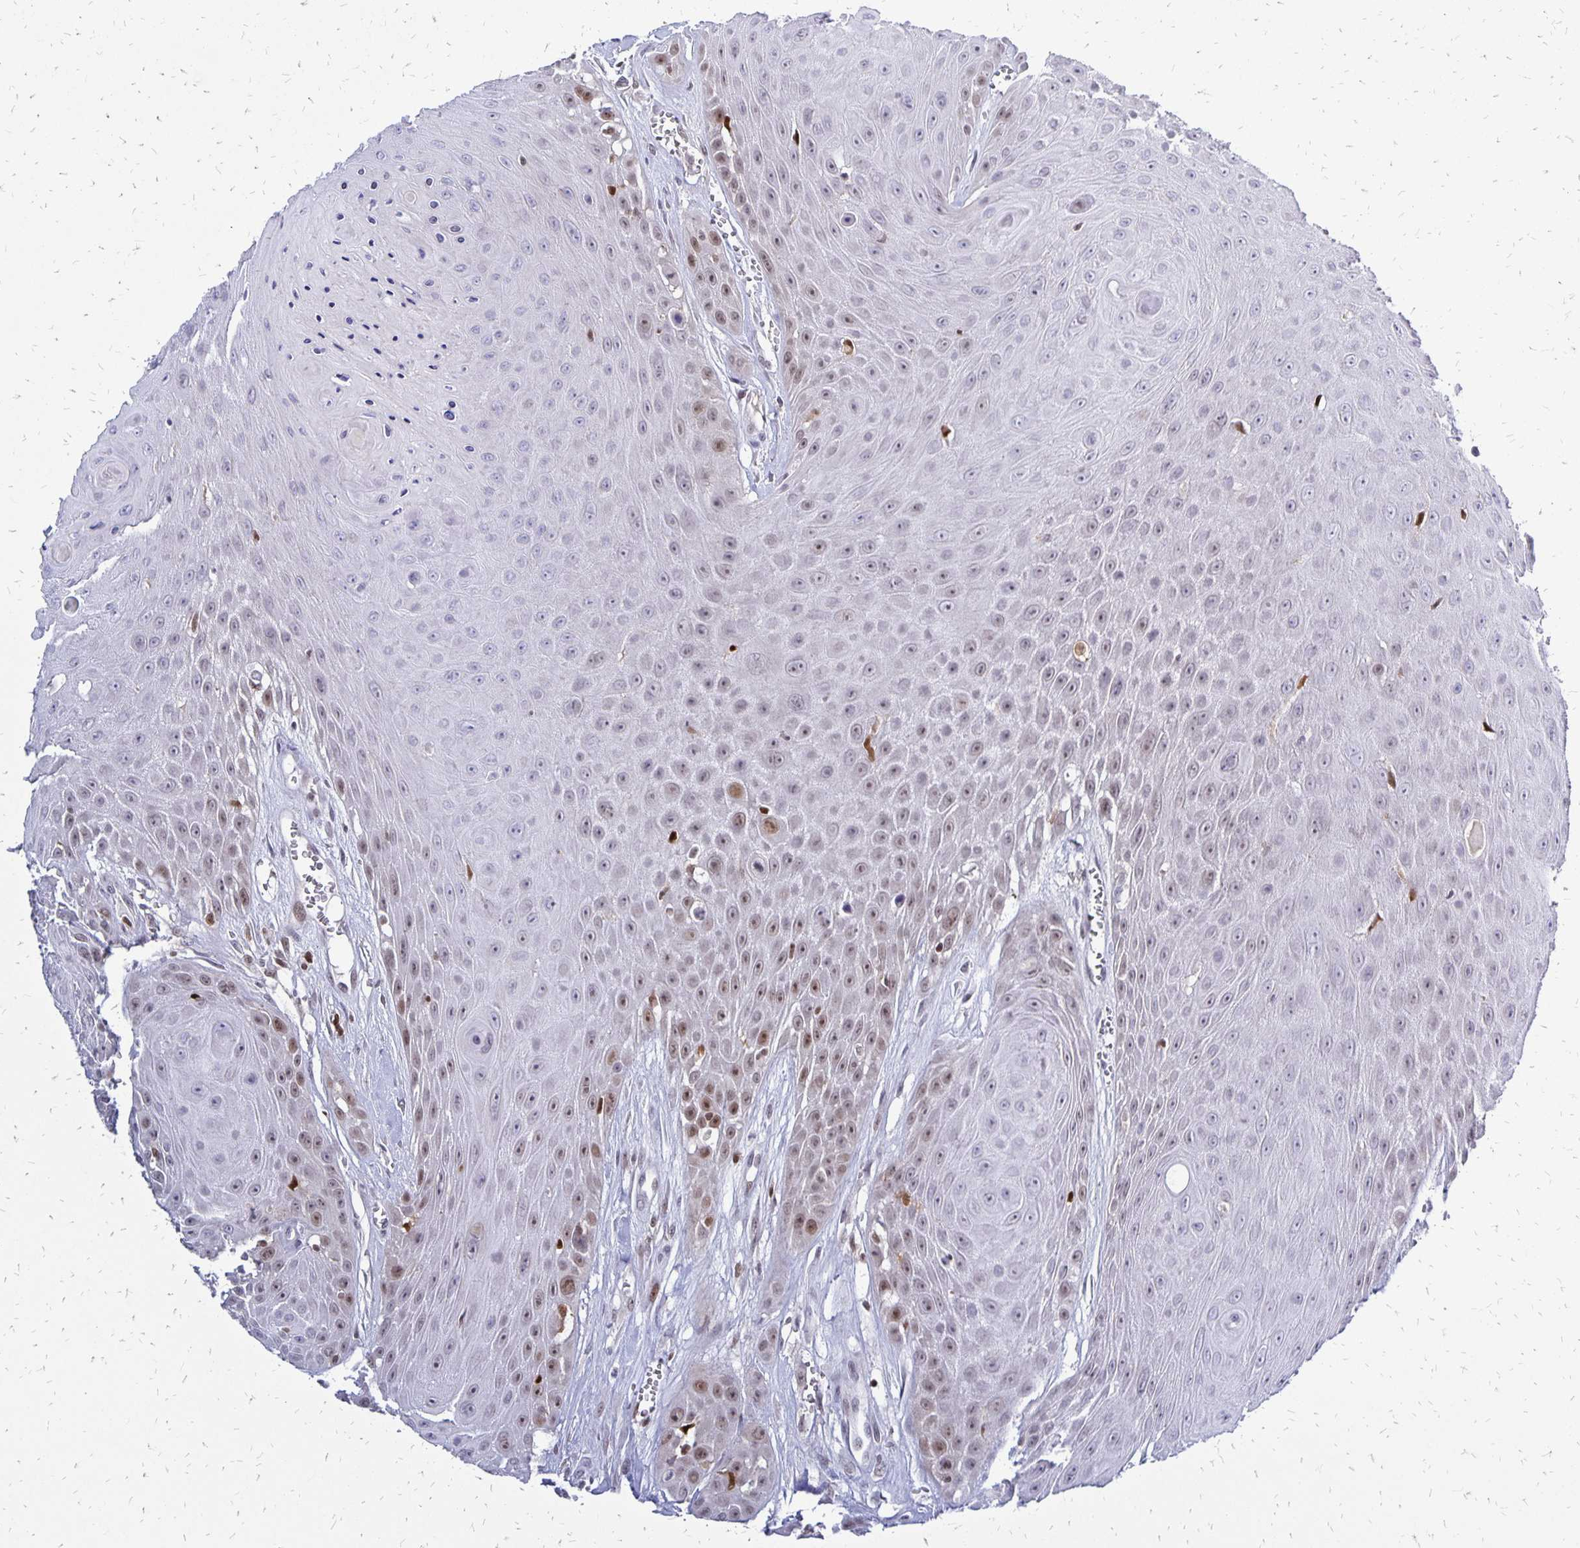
{"staining": {"intensity": "weak", "quantity": "25%-75%", "location": "nuclear"}, "tissue": "head and neck cancer", "cell_type": "Tumor cells", "image_type": "cancer", "snomed": [{"axis": "morphology", "description": "Squamous cell carcinoma, NOS"}, {"axis": "topography", "description": "Oral tissue"}, {"axis": "topography", "description": "Head-Neck"}], "caption": "The image shows immunohistochemical staining of head and neck cancer. There is weak nuclear positivity is appreciated in about 25%-75% of tumor cells. (DAB (3,3'-diaminobenzidine) IHC, brown staining for protein, blue staining for nuclei).", "gene": "DCK", "patient": {"sex": "male", "age": 81}}